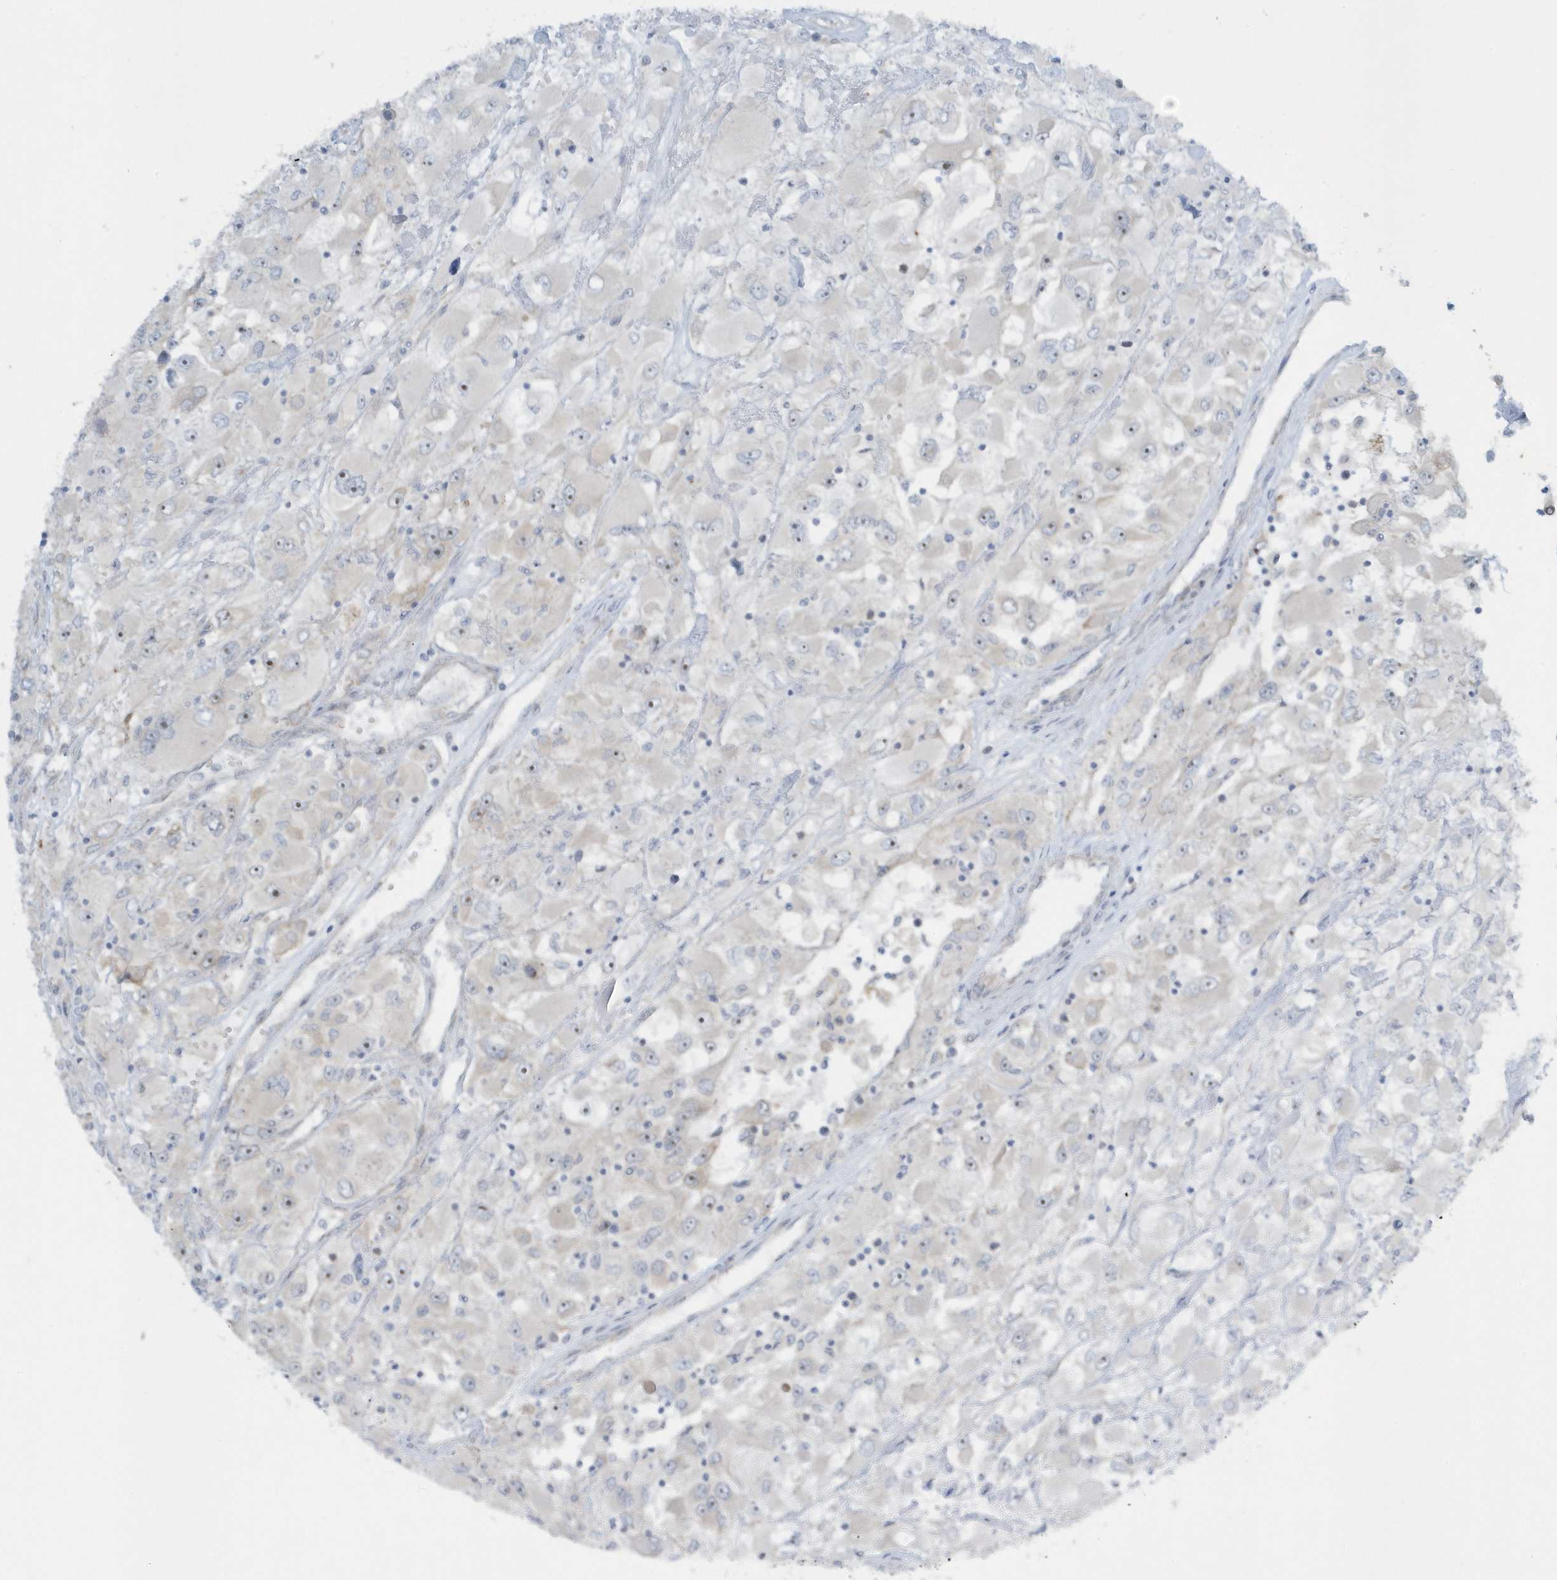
{"staining": {"intensity": "negative", "quantity": "none", "location": "none"}, "tissue": "renal cancer", "cell_type": "Tumor cells", "image_type": "cancer", "snomed": [{"axis": "morphology", "description": "Adenocarcinoma, NOS"}, {"axis": "topography", "description": "Kidney"}], "caption": "Protein analysis of renal adenocarcinoma exhibits no significant staining in tumor cells.", "gene": "SCN3A", "patient": {"sex": "female", "age": 52}}